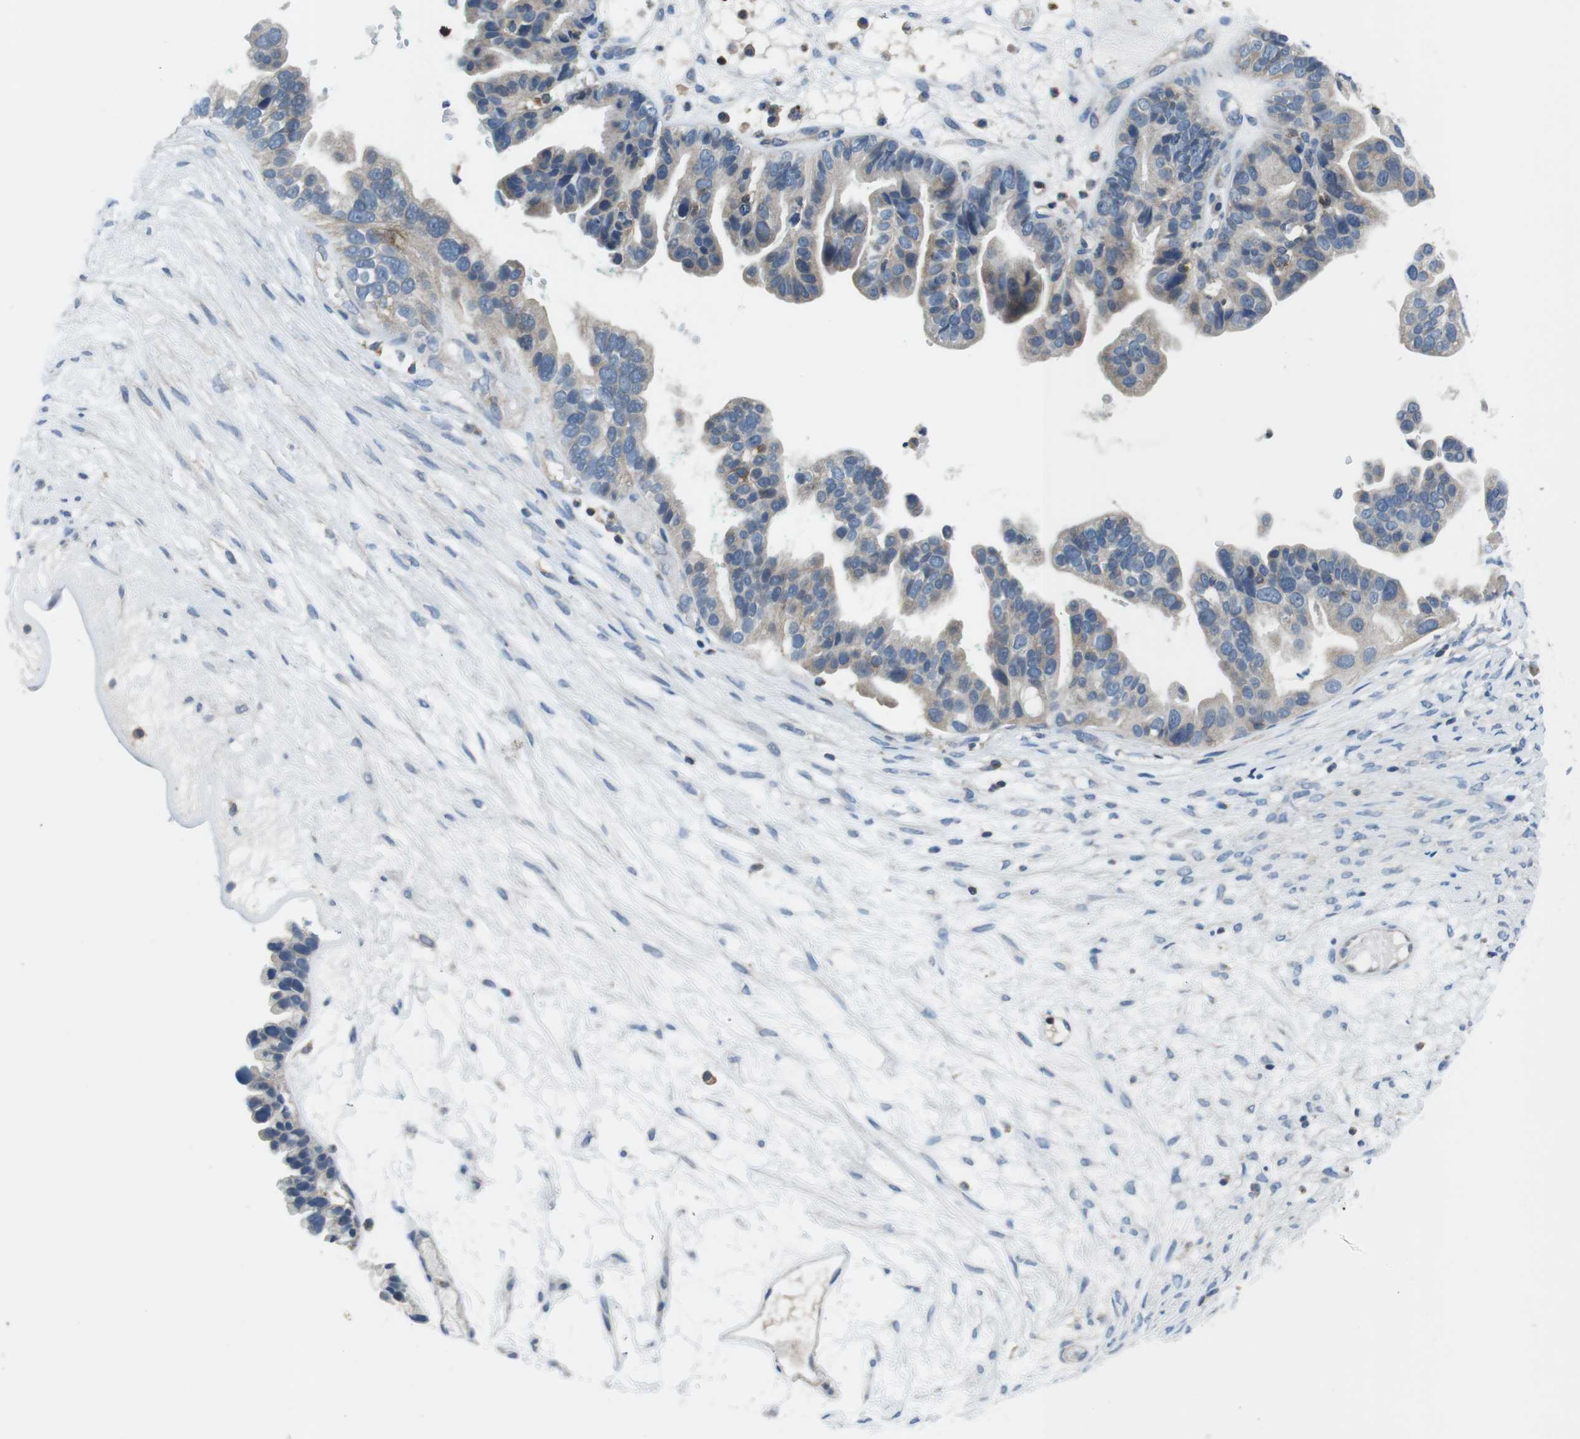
{"staining": {"intensity": "negative", "quantity": "none", "location": "none"}, "tissue": "ovarian cancer", "cell_type": "Tumor cells", "image_type": "cancer", "snomed": [{"axis": "morphology", "description": "Cystadenocarcinoma, serous, NOS"}, {"axis": "topography", "description": "Ovary"}], "caption": "IHC micrograph of human ovarian cancer stained for a protein (brown), which shows no expression in tumor cells. The staining was performed using DAB to visualize the protein expression in brown, while the nuclei were stained in blue with hematoxylin (Magnification: 20x).", "gene": "PIK3CD", "patient": {"sex": "female", "age": 56}}